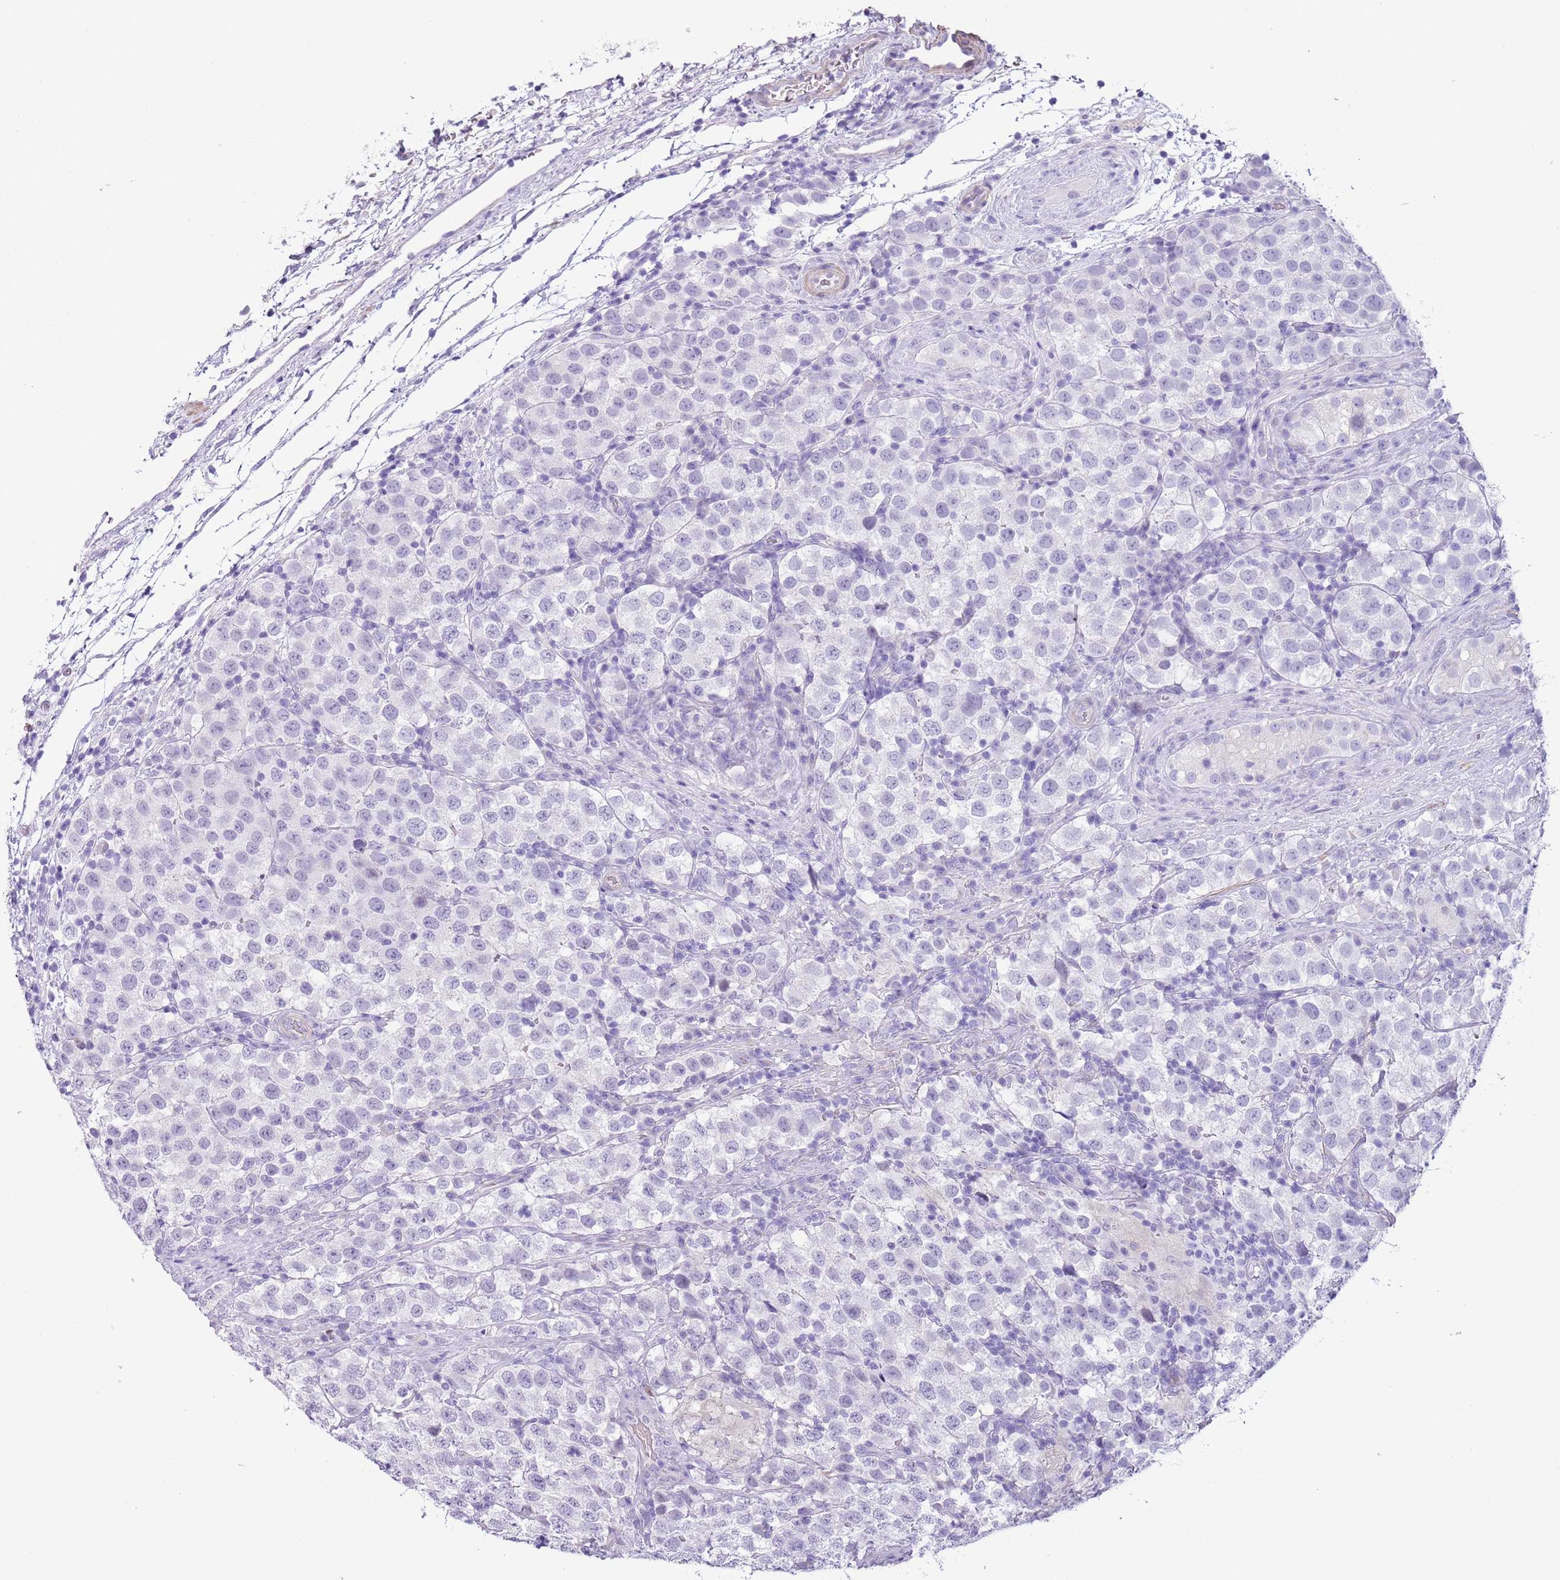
{"staining": {"intensity": "negative", "quantity": "none", "location": "none"}, "tissue": "testis cancer", "cell_type": "Tumor cells", "image_type": "cancer", "snomed": [{"axis": "morphology", "description": "Seminoma, NOS"}, {"axis": "topography", "description": "Testis"}], "caption": "An IHC micrograph of seminoma (testis) is shown. There is no staining in tumor cells of seminoma (testis).", "gene": "SLC7A14", "patient": {"sex": "male", "age": 34}}